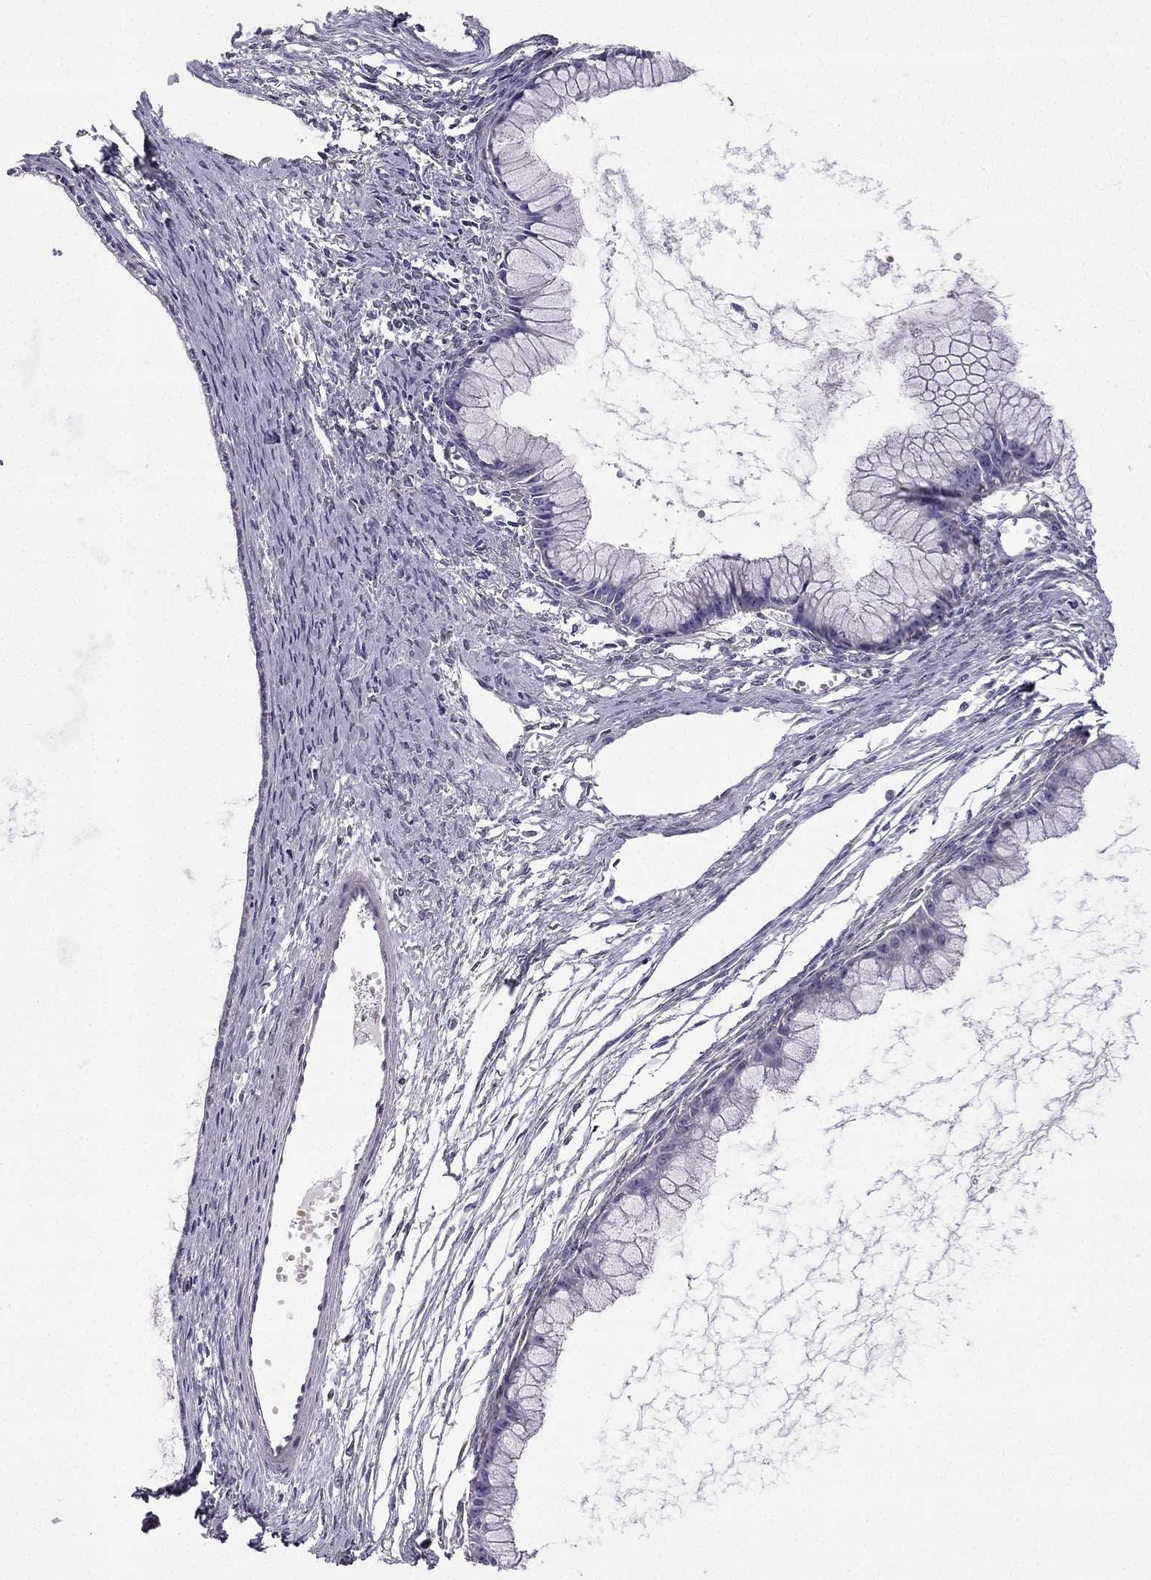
{"staining": {"intensity": "negative", "quantity": "none", "location": "none"}, "tissue": "ovarian cancer", "cell_type": "Tumor cells", "image_type": "cancer", "snomed": [{"axis": "morphology", "description": "Cystadenocarcinoma, mucinous, NOS"}, {"axis": "topography", "description": "Ovary"}], "caption": "Ovarian cancer stained for a protein using IHC demonstrates no staining tumor cells.", "gene": "CCK", "patient": {"sex": "female", "age": 41}}